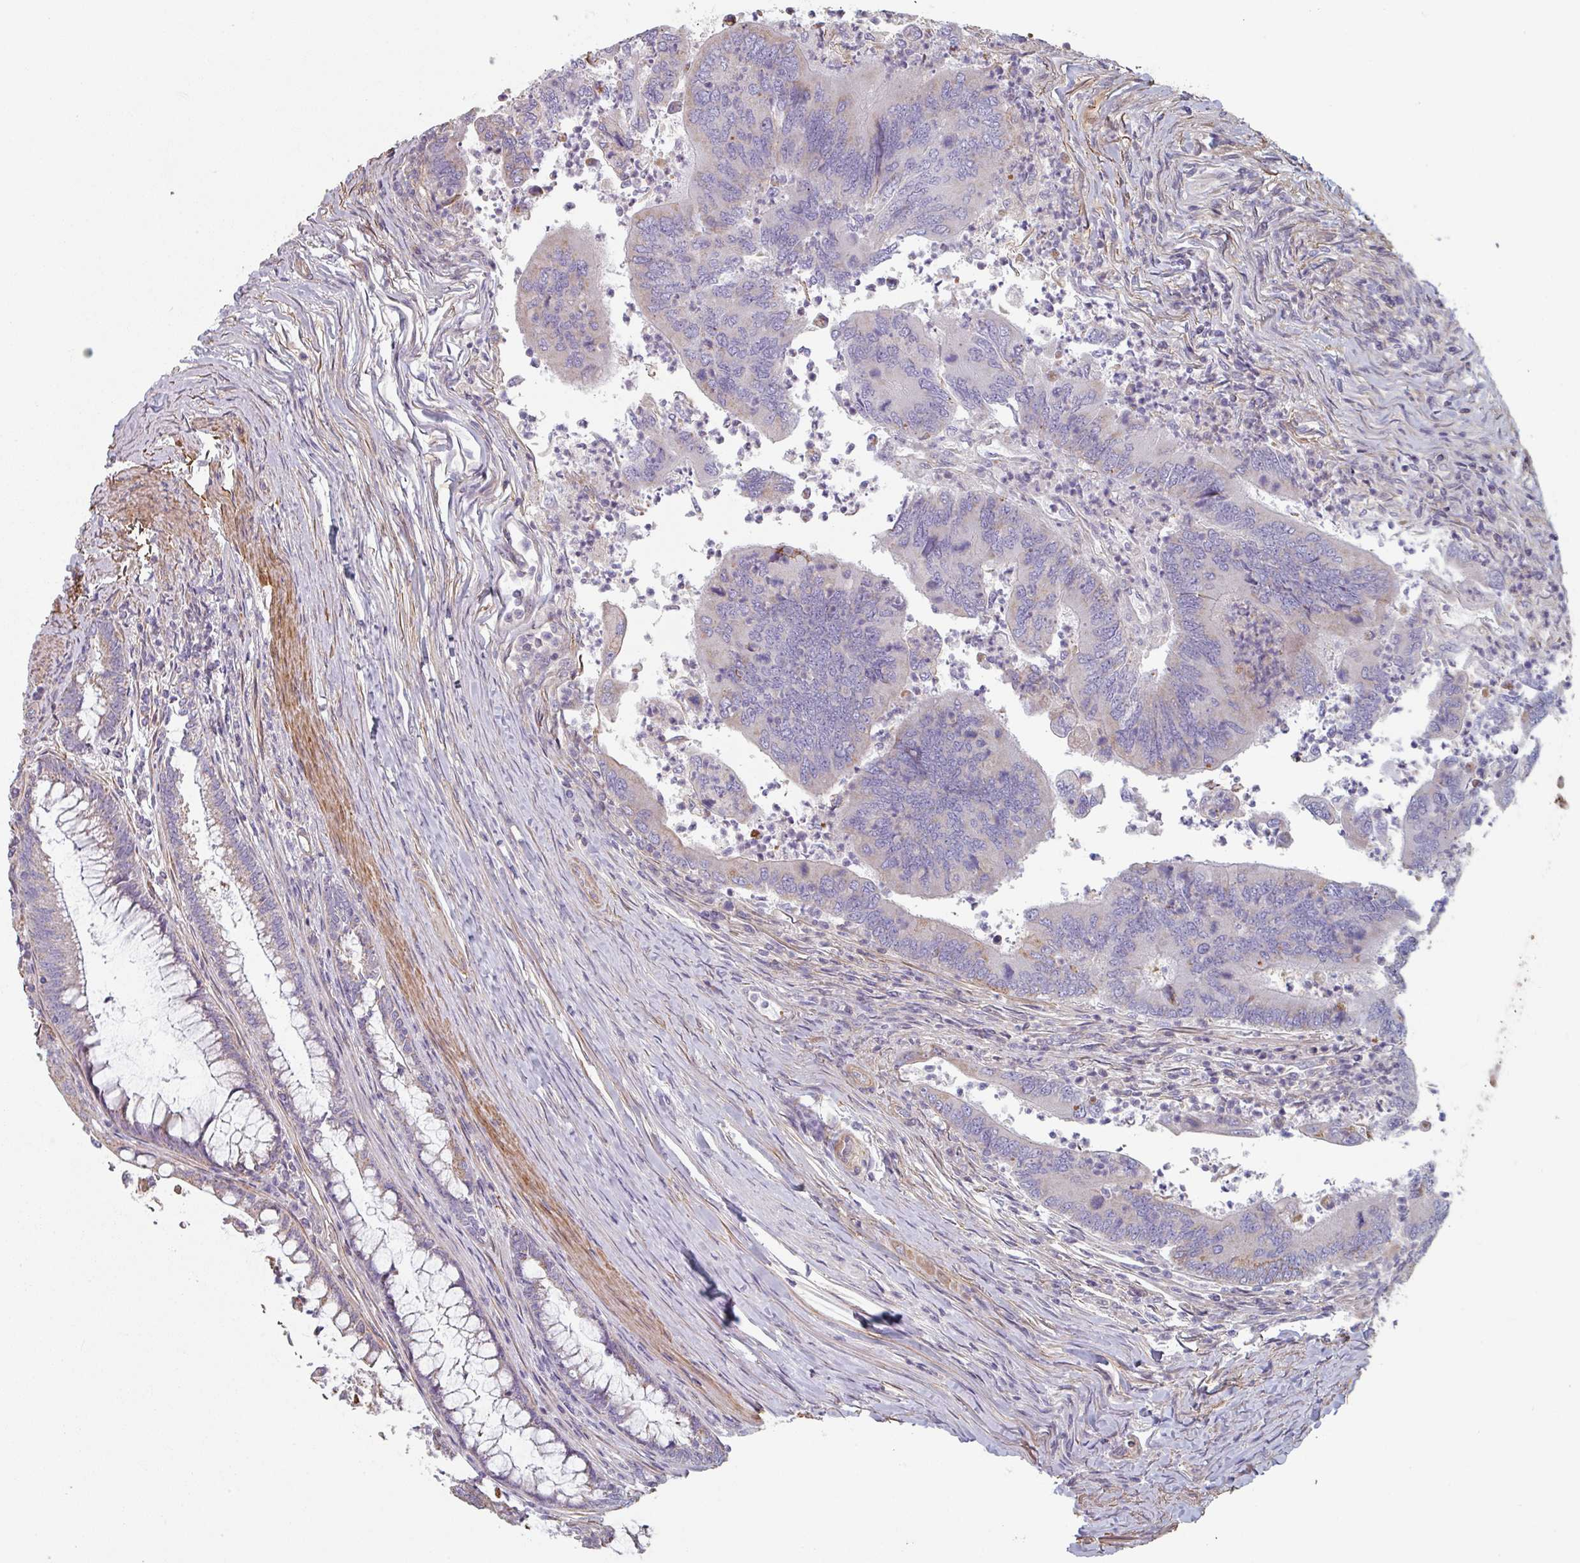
{"staining": {"intensity": "weak", "quantity": "<25%", "location": "cytoplasmic/membranous"}, "tissue": "colorectal cancer", "cell_type": "Tumor cells", "image_type": "cancer", "snomed": [{"axis": "morphology", "description": "Adenocarcinoma, NOS"}, {"axis": "topography", "description": "Colon"}], "caption": "Tumor cells show no significant expression in colorectal cancer. (Immunohistochemistry, brightfield microscopy, high magnification).", "gene": "GSTA4", "patient": {"sex": "female", "age": 67}}